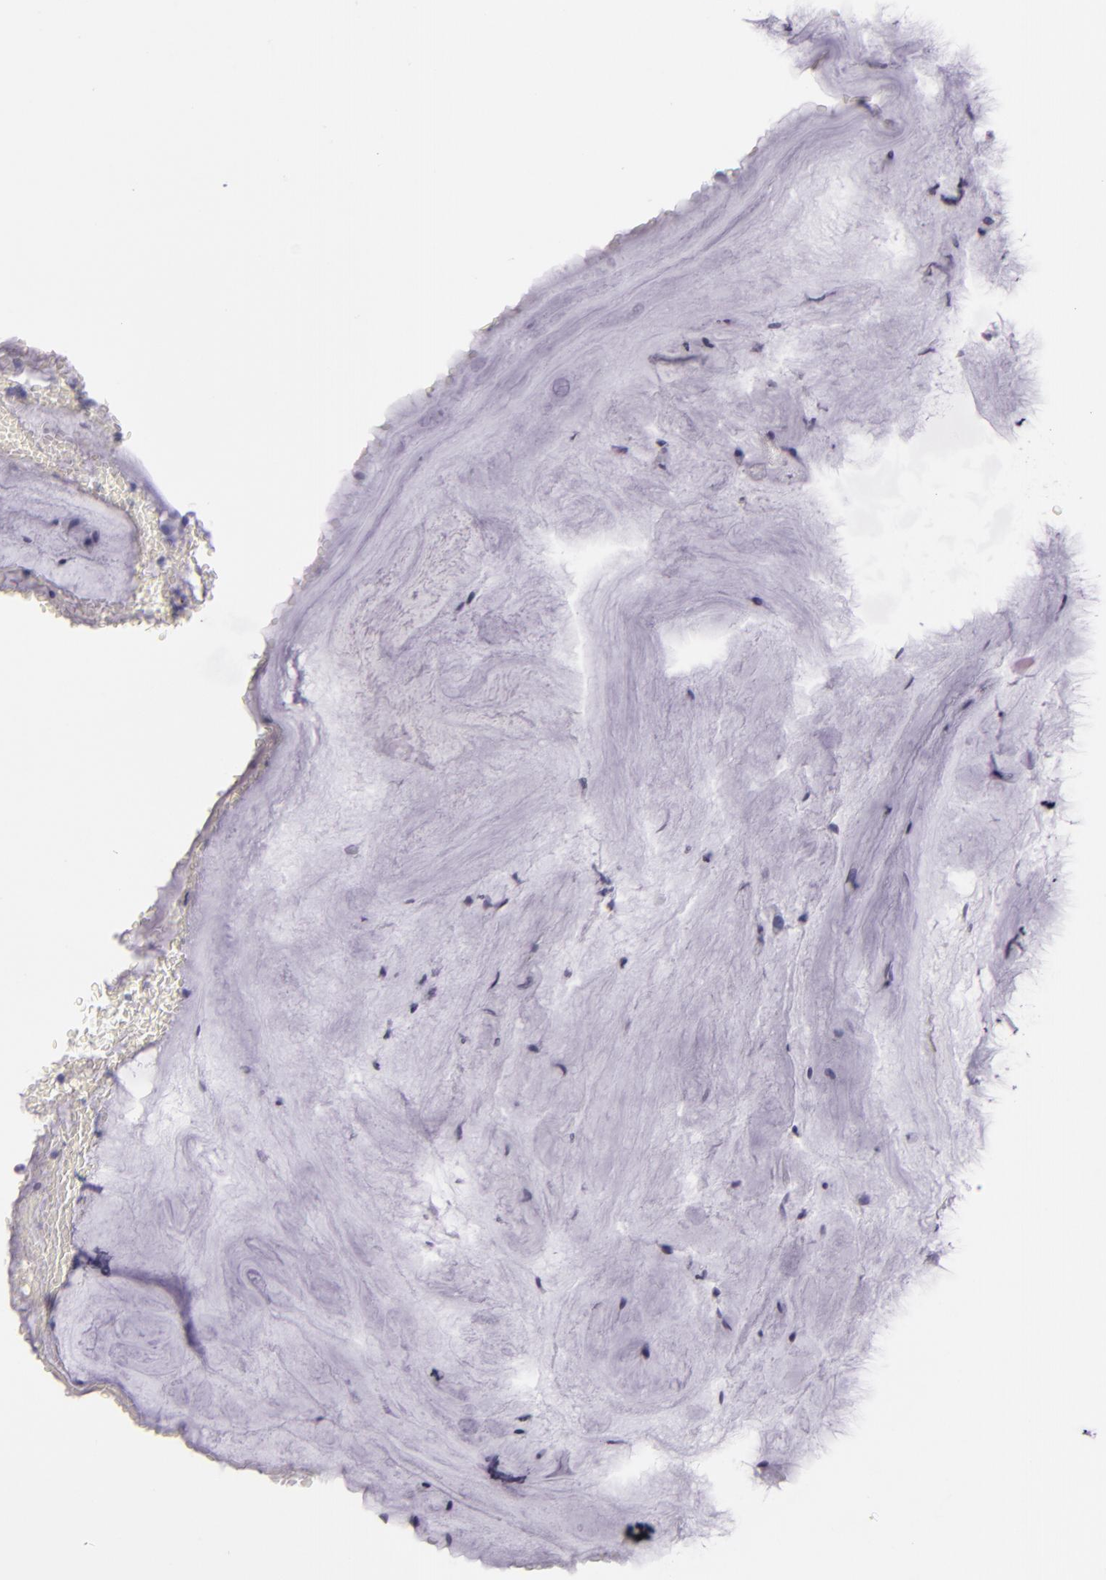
{"staining": {"intensity": "negative", "quantity": "none", "location": "none"}, "tissue": "bronchus", "cell_type": "Respiratory epithelial cells", "image_type": "normal", "snomed": [{"axis": "morphology", "description": "Normal tissue, NOS"}, {"axis": "topography", "description": "Lymph node of abdomen"}, {"axis": "topography", "description": "Lymph node of pelvis"}], "caption": "IHC image of benign bronchus: human bronchus stained with DAB (3,3'-diaminobenzidine) exhibits no significant protein staining in respiratory epithelial cells.", "gene": "MUC6", "patient": {"sex": "female", "age": 65}}